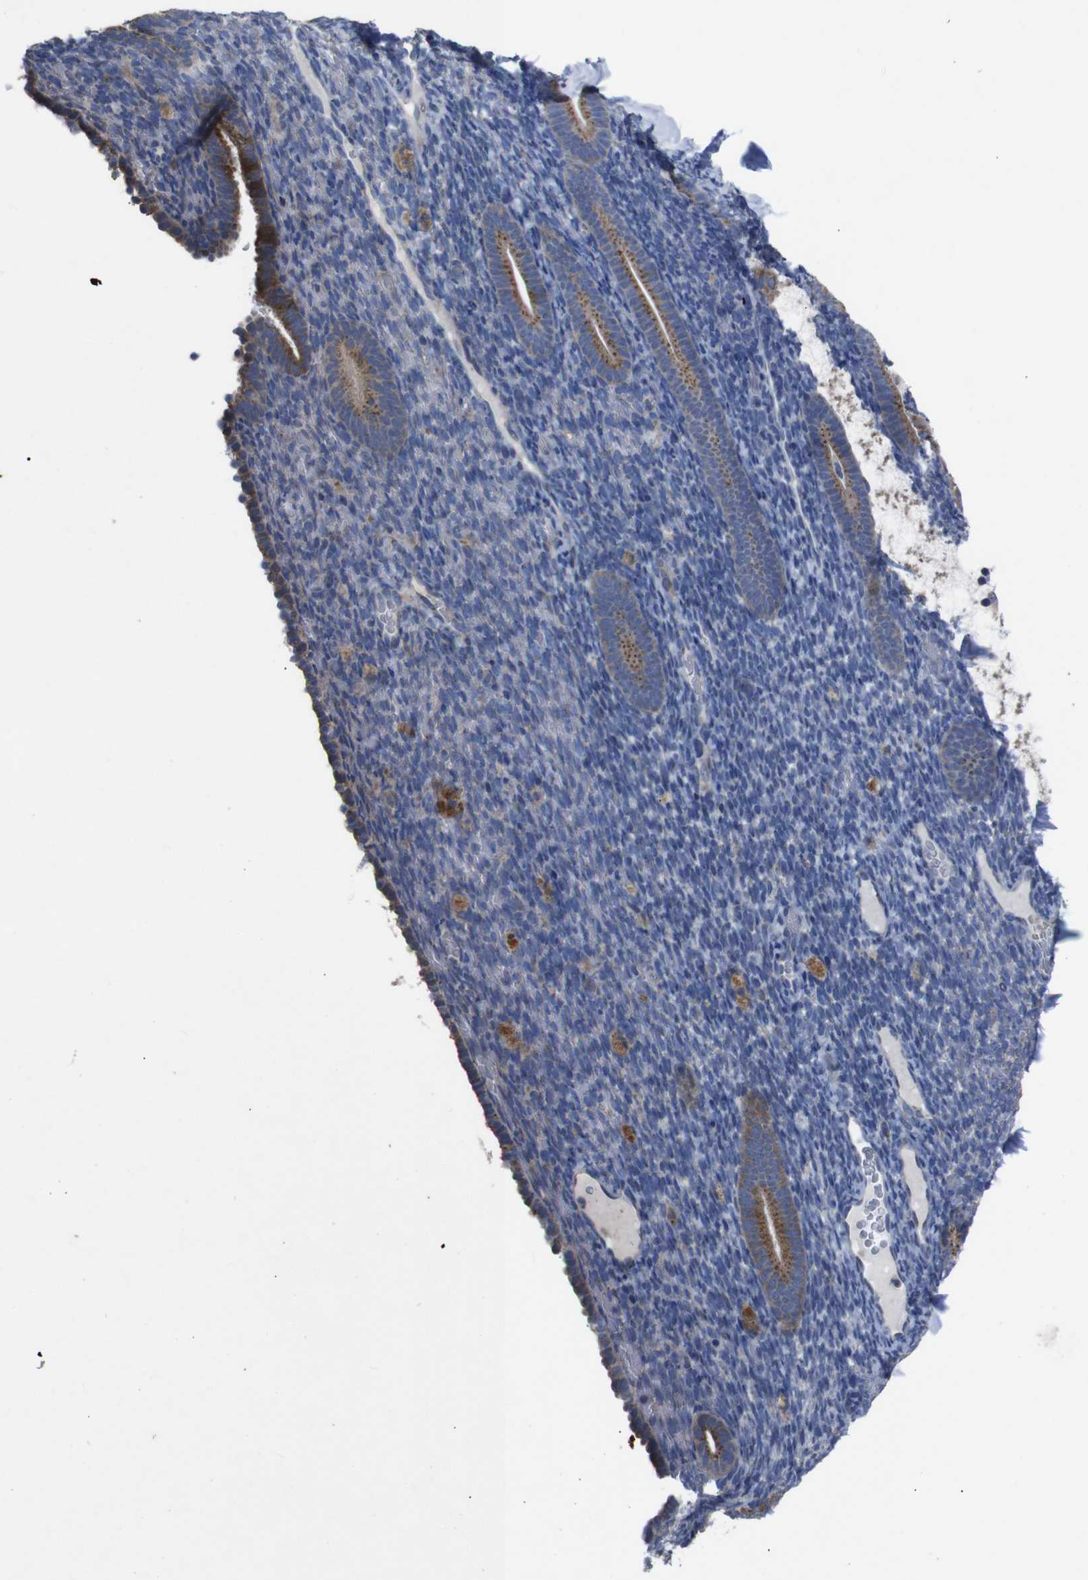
{"staining": {"intensity": "negative", "quantity": "none", "location": "none"}, "tissue": "endometrium", "cell_type": "Cells in endometrial stroma", "image_type": "normal", "snomed": [{"axis": "morphology", "description": "Normal tissue, NOS"}, {"axis": "topography", "description": "Endometrium"}], "caption": "Histopathology image shows no significant protein positivity in cells in endometrial stroma of unremarkable endometrium. (Stains: DAB (3,3'-diaminobenzidine) IHC with hematoxylin counter stain, Microscopy: brightfield microscopy at high magnification).", "gene": "CHST10", "patient": {"sex": "female", "age": 51}}